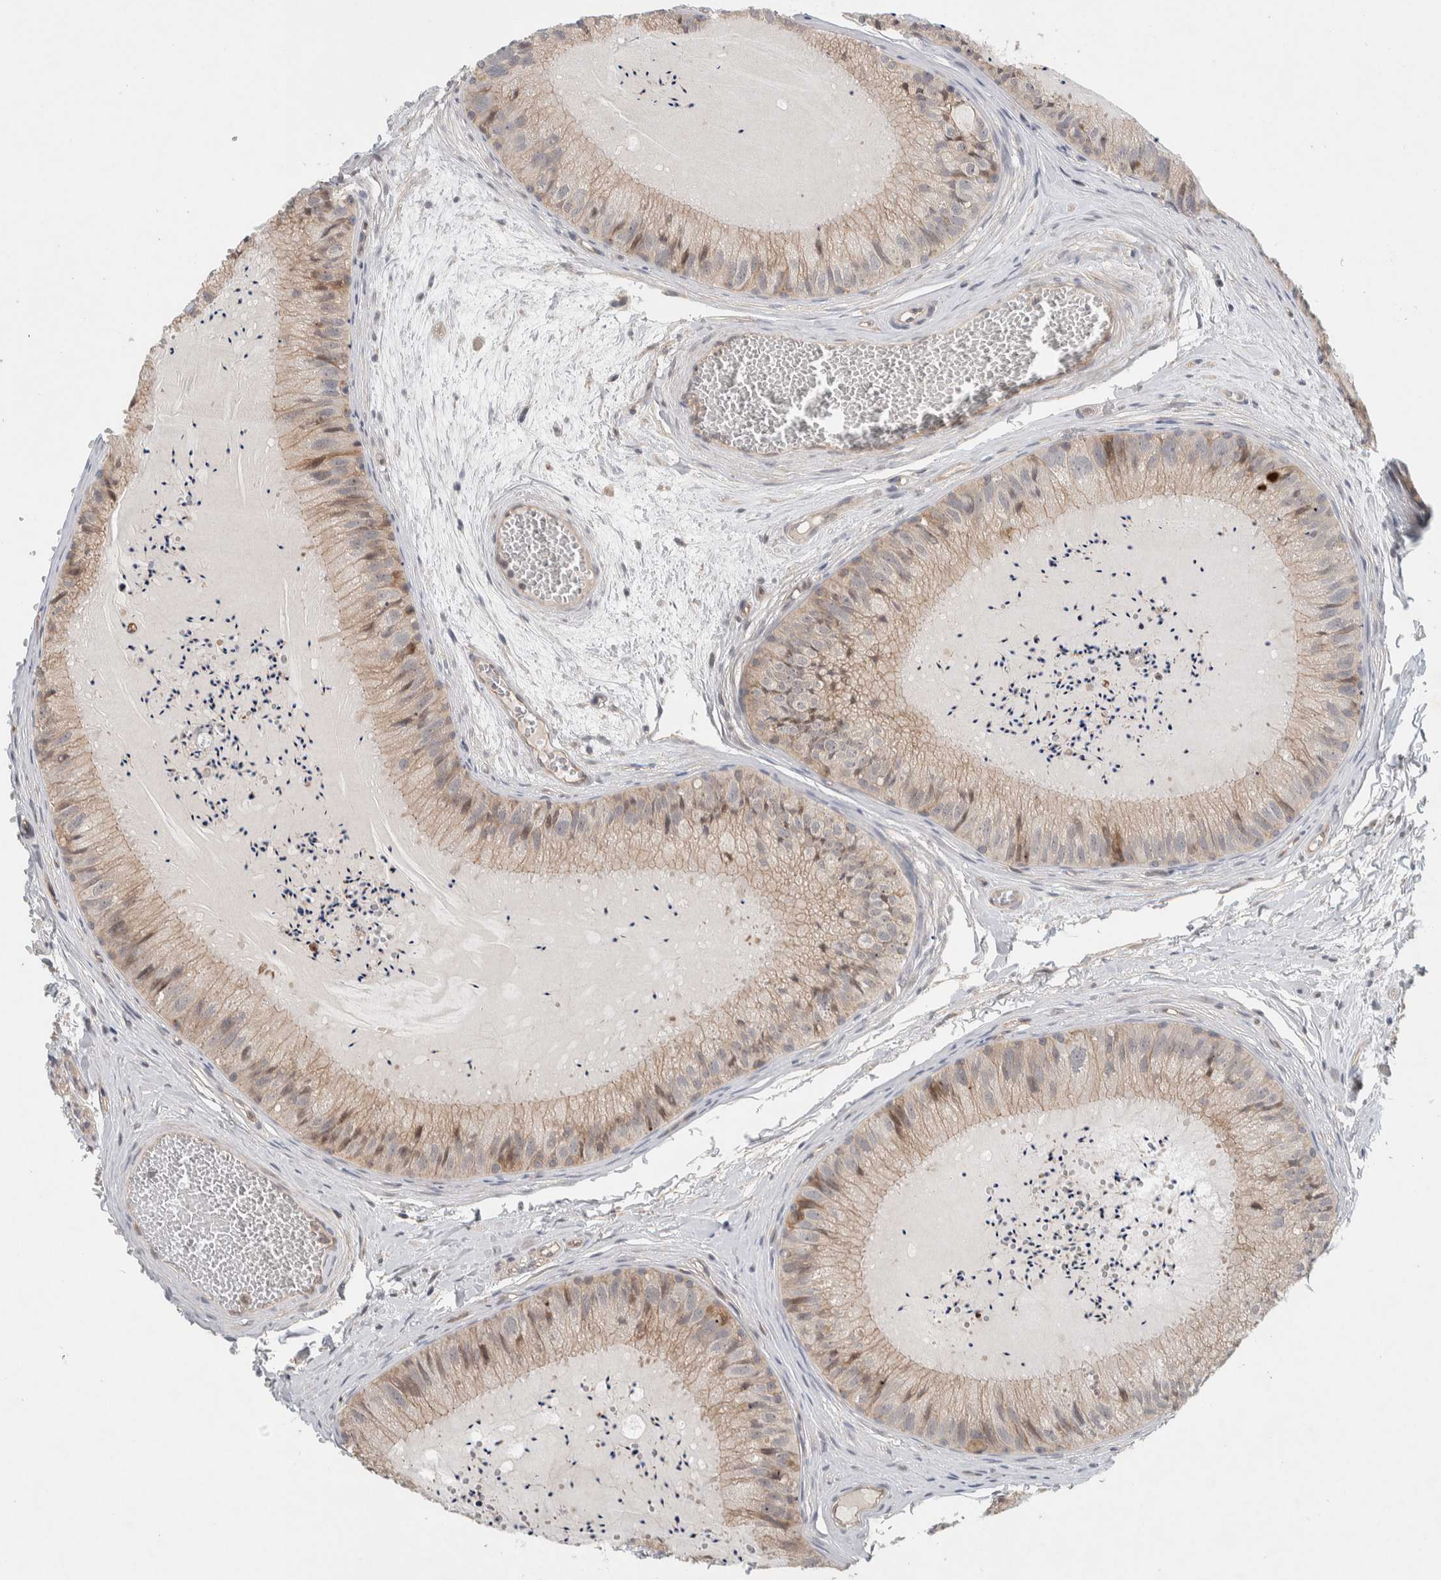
{"staining": {"intensity": "moderate", "quantity": "<25%", "location": "cytoplasmic/membranous"}, "tissue": "epididymis", "cell_type": "Glandular cells", "image_type": "normal", "snomed": [{"axis": "morphology", "description": "Normal tissue, NOS"}, {"axis": "topography", "description": "Epididymis"}], "caption": "Benign epididymis reveals moderate cytoplasmic/membranous positivity in about <25% of glandular cells, visualized by immunohistochemistry.", "gene": "DEPTOR", "patient": {"sex": "male", "age": 31}}